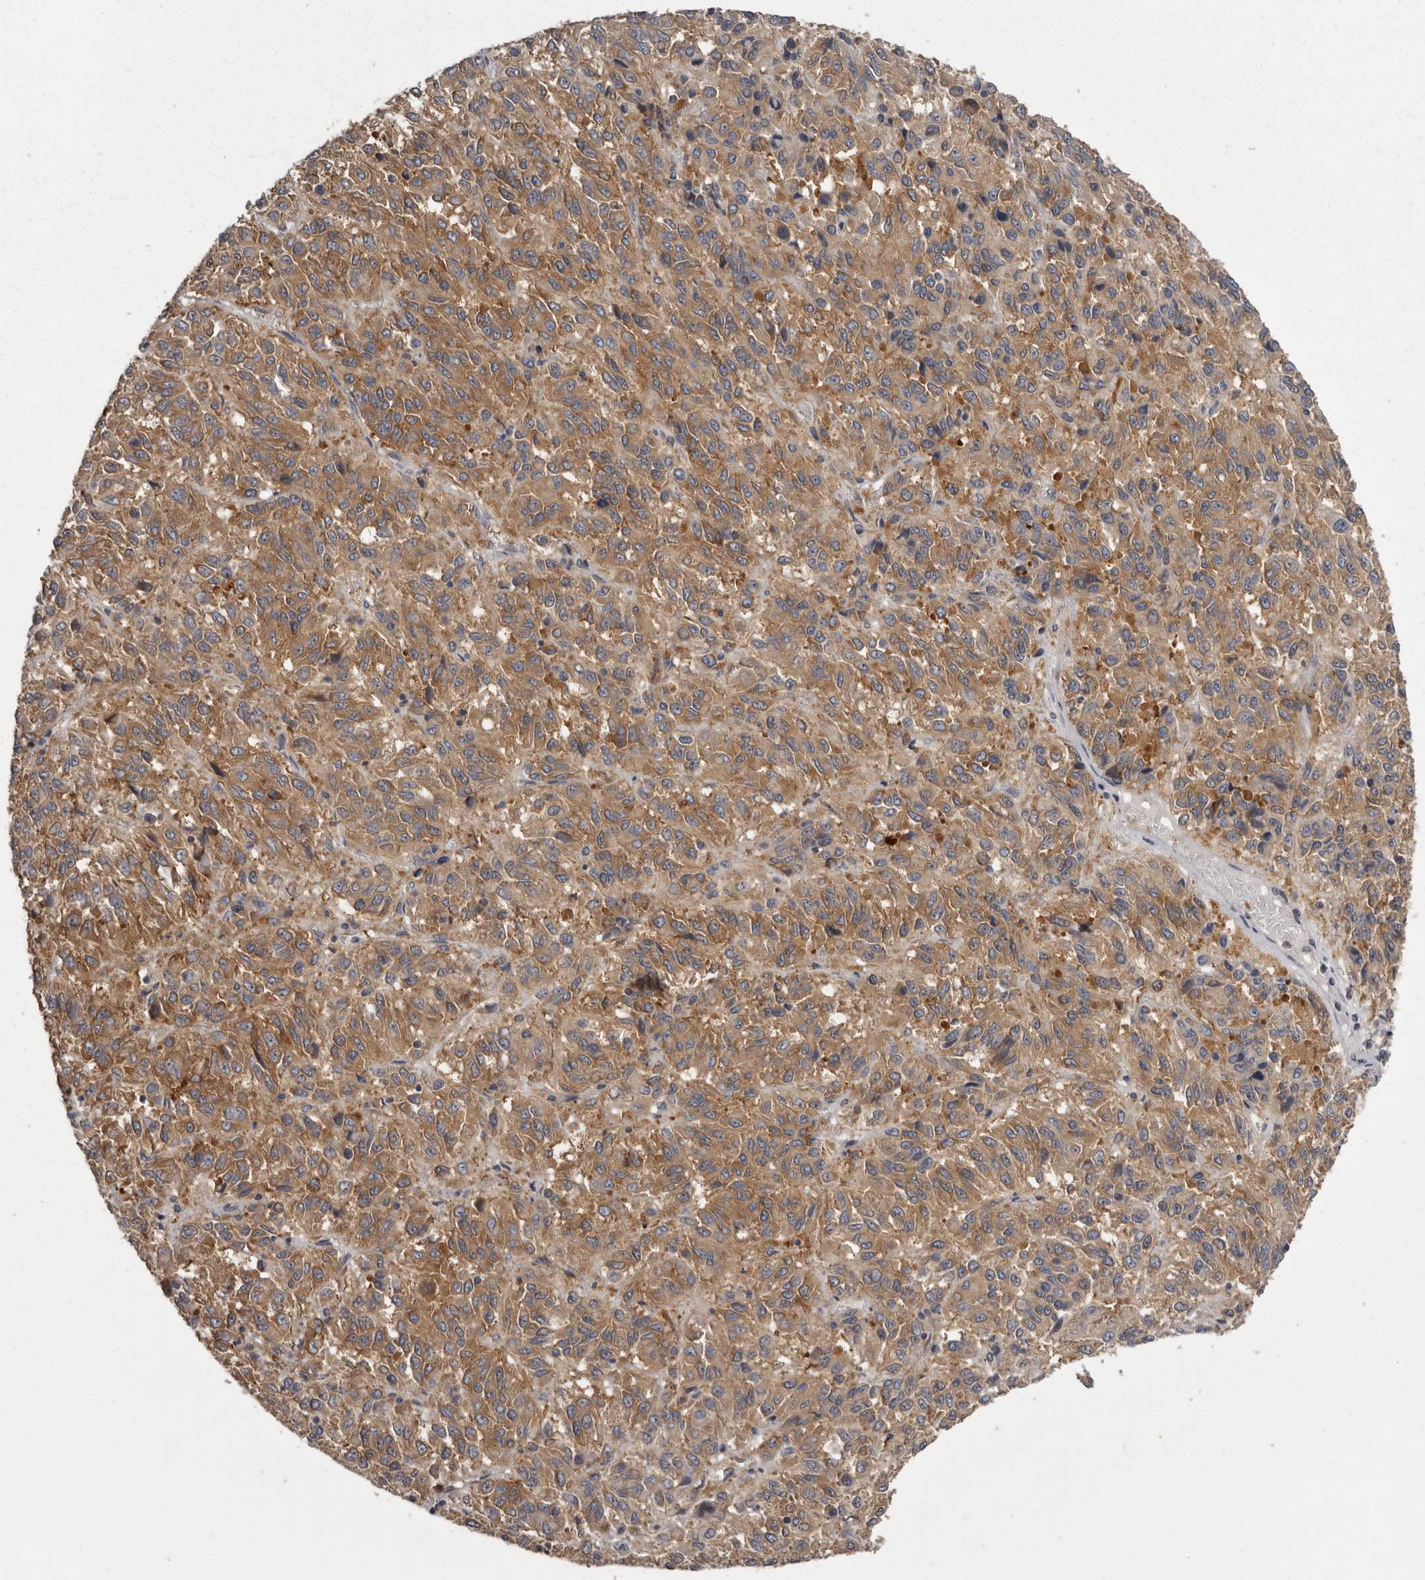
{"staining": {"intensity": "moderate", "quantity": ">75%", "location": "cytoplasmic/membranous"}, "tissue": "melanoma", "cell_type": "Tumor cells", "image_type": "cancer", "snomed": [{"axis": "morphology", "description": "Malignant melanoma, Metastatic site"}, {"axis": "topography", "description": "Lung"}], "caption": "Moderate cytoplasmic/membranous expression for a protein is appreciated in about >75% of tumor cells of malignant melanoma (metastatic site) using IHC.", "gene": "DARS1", "patient": {"sex": "male", "age": 64}}